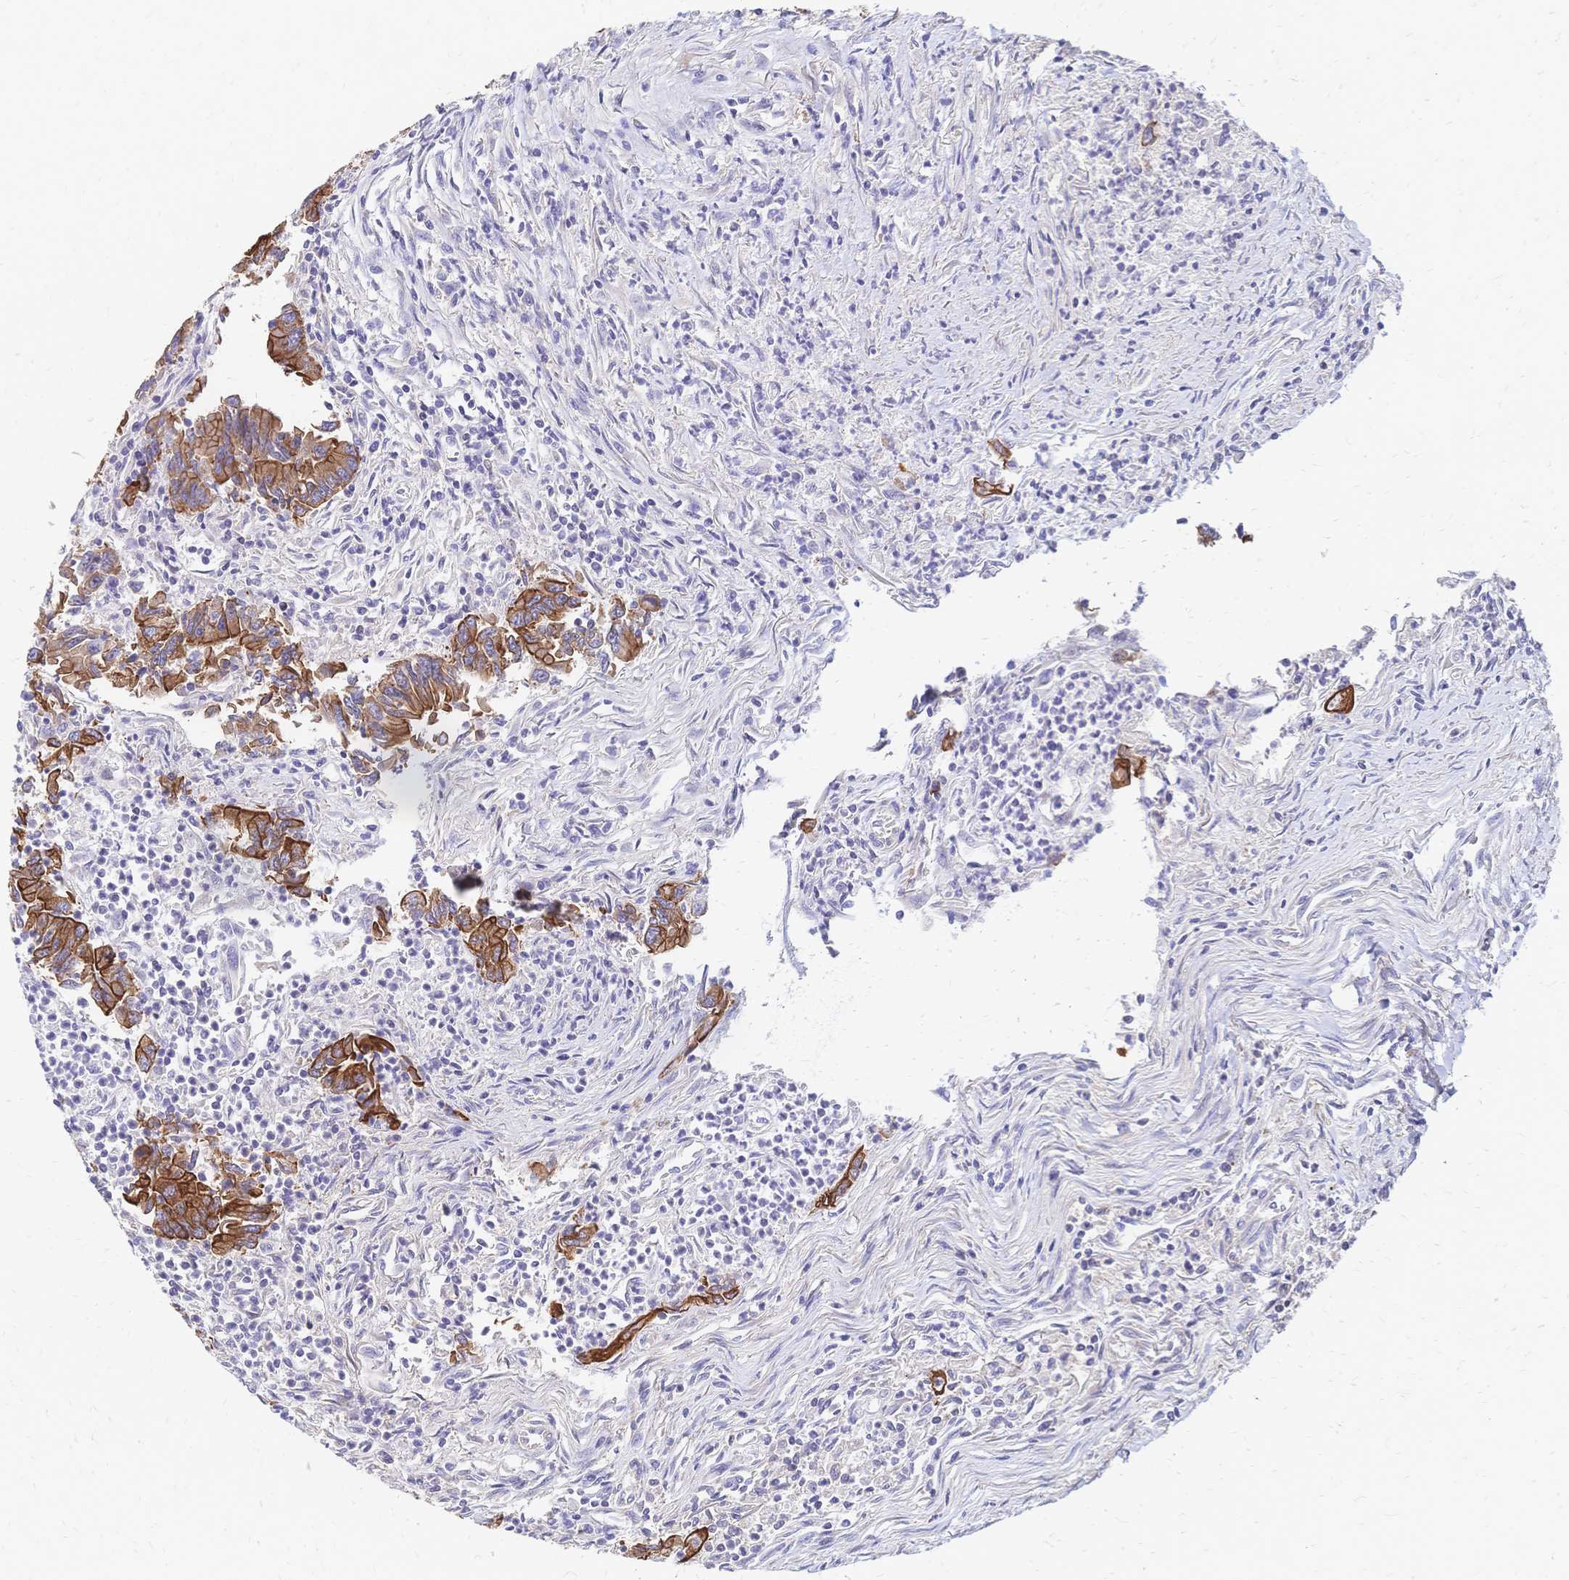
{"staining": {"intensity": "strong", "quantity": ">75%", "location": "cytoplasmic/membranous"}, "tissue": "colorectal cancer", "cell_type": "Tumor cells", "image_type": "cancer", "snomed": [{"axis": "morphology", "description": "Adenocarcinoma, NOS"}, {"axis": "topography", "description": "Colon"}], "caption": "Human colorectal adenocarcinoma stained with a protein marker reveals strong staining in tumor cells.", "gene": "DTNB", "patient": {"sex": "female", "age": 67}}